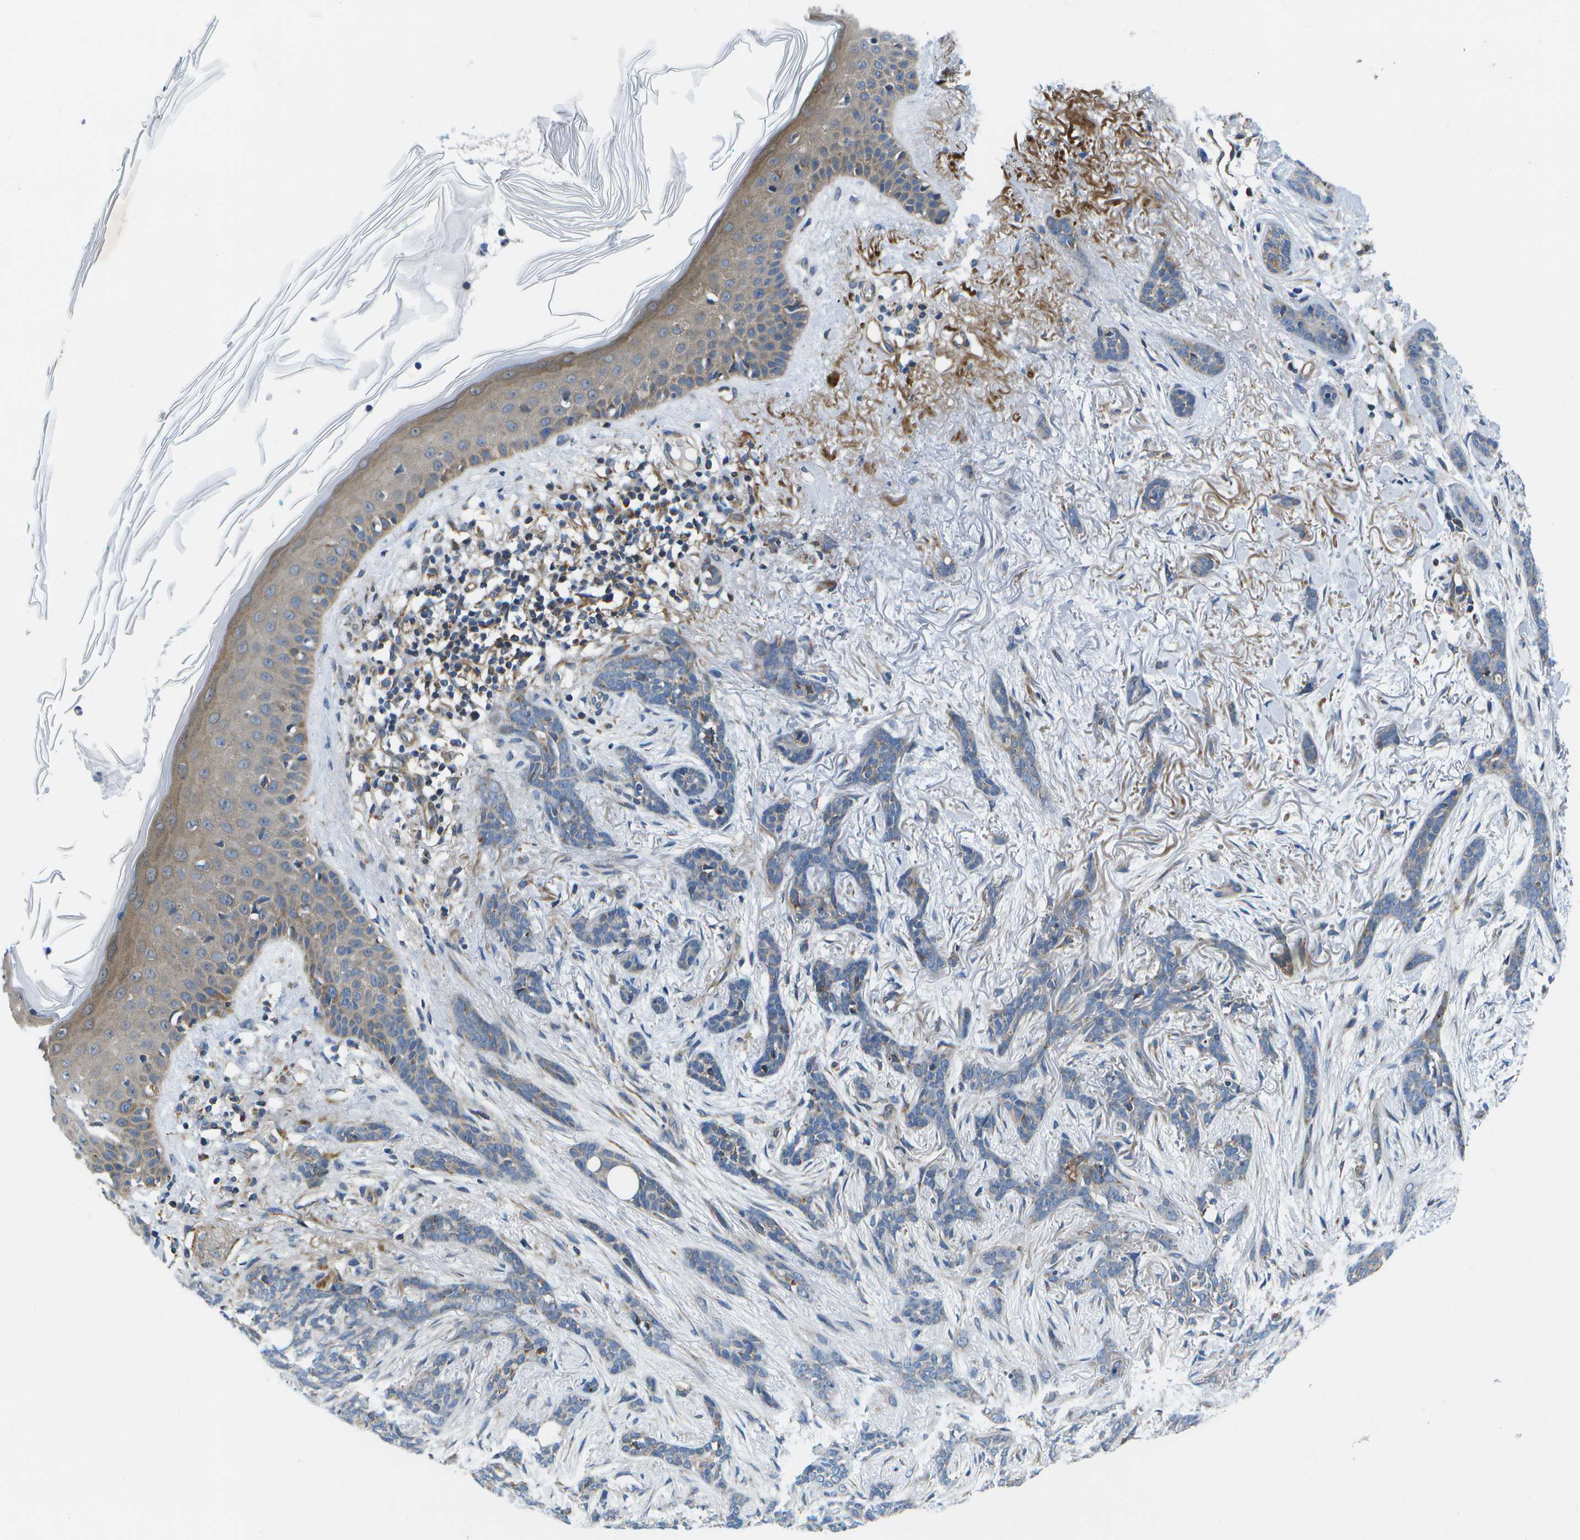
{"staining": {"intensity": "weak", "quantity": "<25%", "location": "cytoplasmic/membranous"}, "tissue": "skin cancer", "cell_type": "Tumor cells", "image_type": "cancer", "snomed": [{"axis": "morphology", "description": "Basal cell carcinoma"}, {"axis": "morphology", "description": "Adnexal tumor, benign"}, {"axis": "topography", "description": "Skin"}], "caption": "This micrograph is of basal cell carcinoma (skin) stained with immunohistochemistry (IHC) to label a protein in brown with the nuclei are counter-stained blue. There is no expression in tumor cells.", "gene": "MVK", "patient": {"sex": "female", "age": 42}}